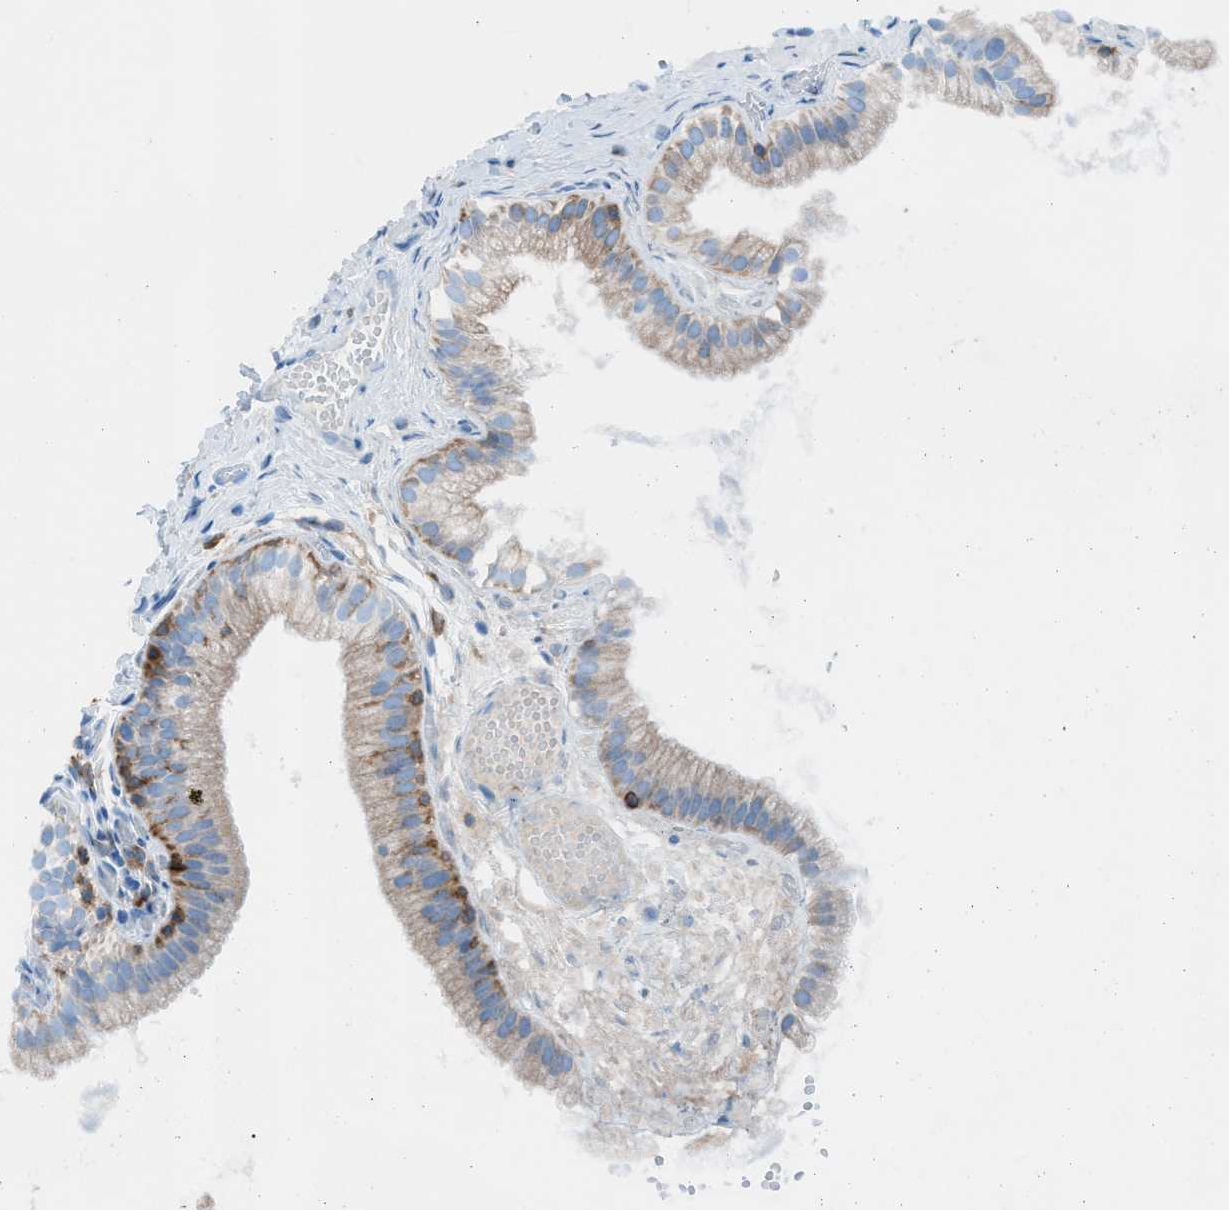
{"staining": {"intensity": "weak", "quantity": "25%-75%", "location": "cytoplasmic/membranous"}, "tissue": "gallbladder", "cell_type": "Glandular cells", "image_type": "normal", "snomed": [{"axis": "morphology", "description": "Normal tissue, NOS"}, {"axis": "topography", "description": "Gallbladder"}], "caption": "This micrograph reveals IHC staining of unremarkable human gallbladder, with low weak cytoplasmic/membranous positivity in about 25%-75% of glandular cells.", "gene": "ITGB2", "patient": {"sex": "female", "age": 26}}